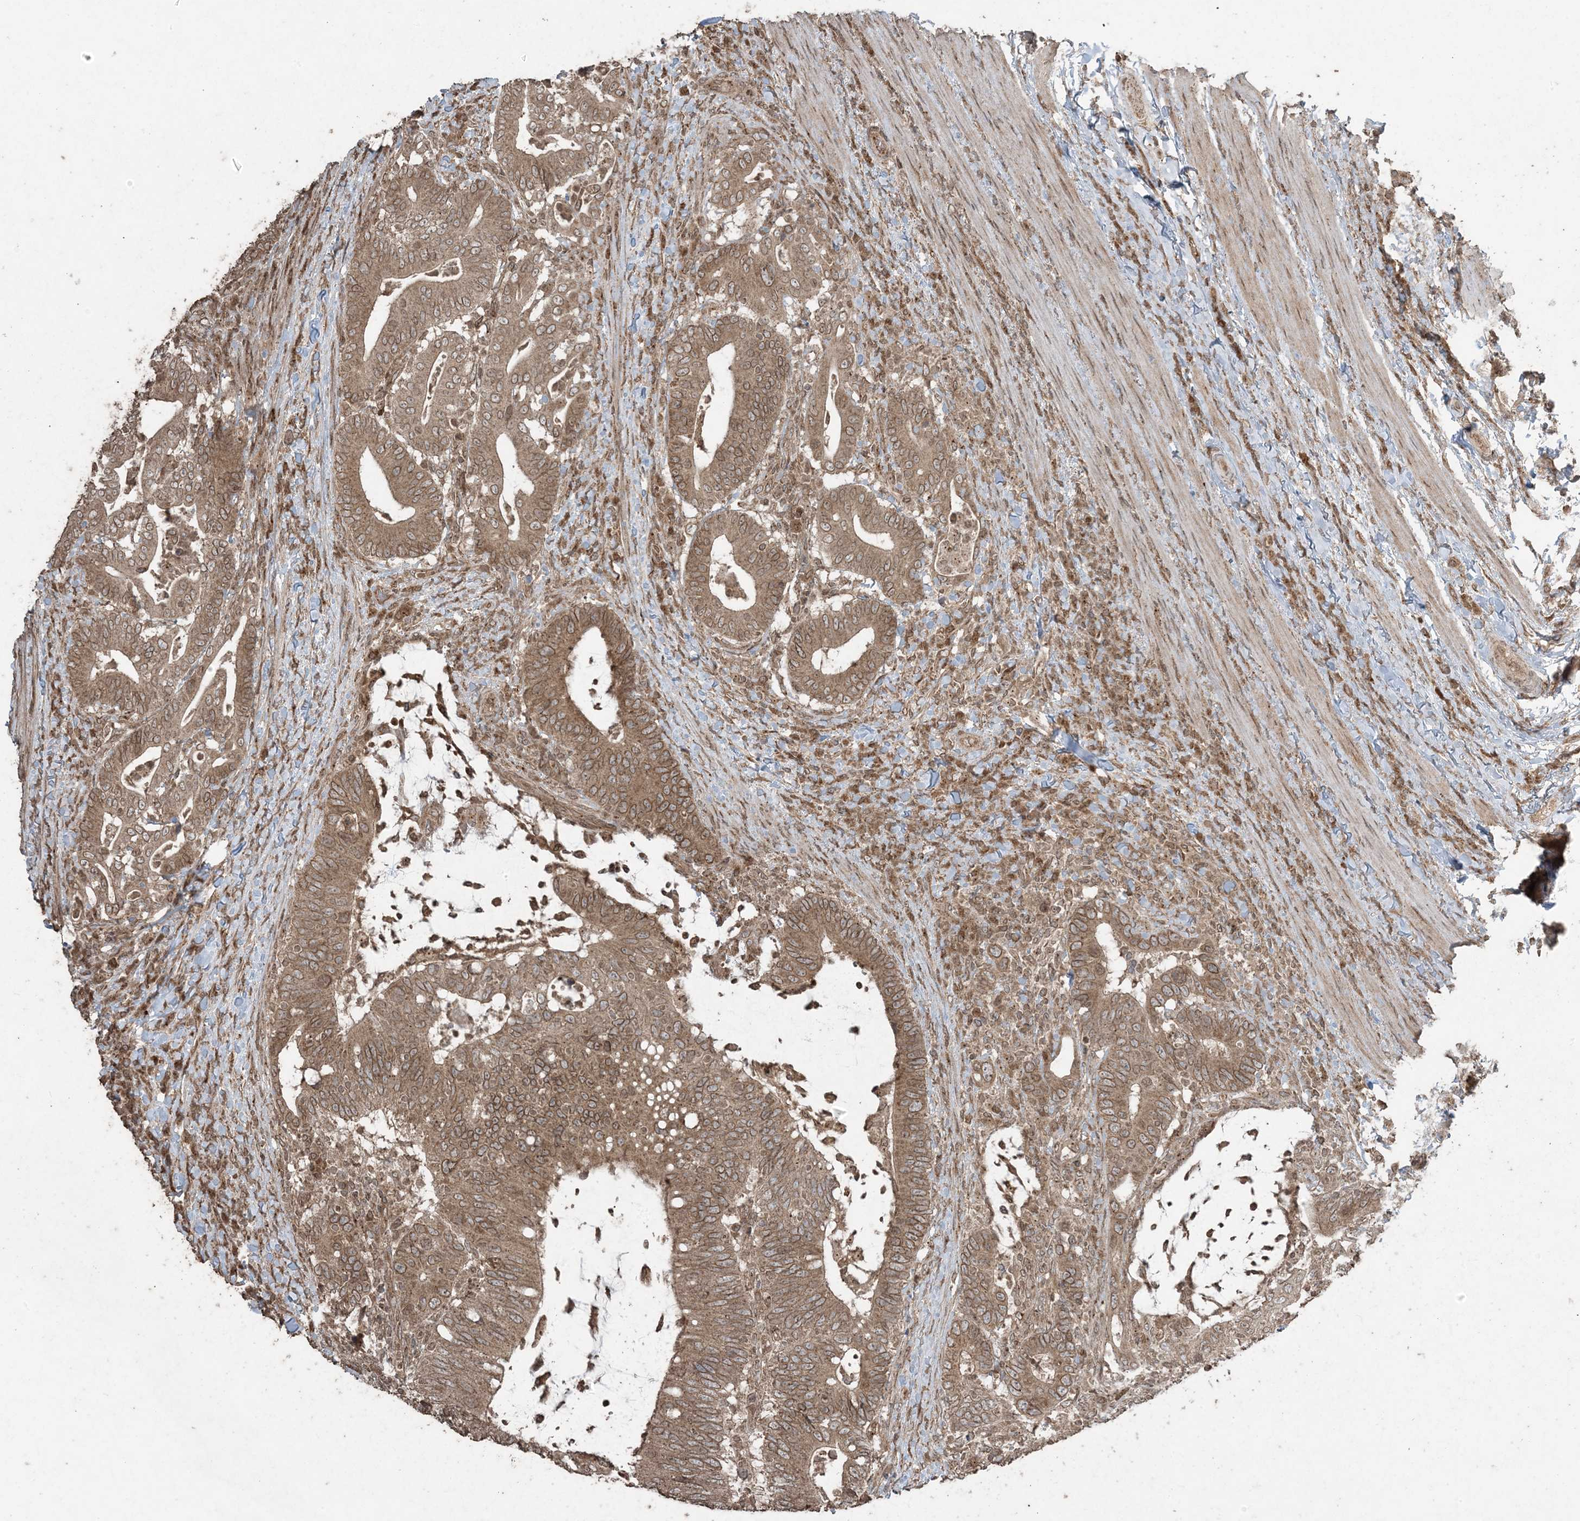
{"staining": {"intensity": "moderate", "quantity": ">75%", "location": "cytoplasmic/membranous"}, "tissue": "colorectal cancer", "cell_type": "Tumor cells", "image_type": "cancer", "snomed": [{"axis": "morphology", "description": "Adenocarcinoma, NOS"}, {"axis": "topography", "description": "Colon"}], "caption": "Human colorectal cancer stained for a protein (brown) demonstrates moderate cytoplasmic/membranous positive staining in about >75% of tumor cells.", "gene": "DDX19B", "patient": {"sex": "female", "age": 66}}